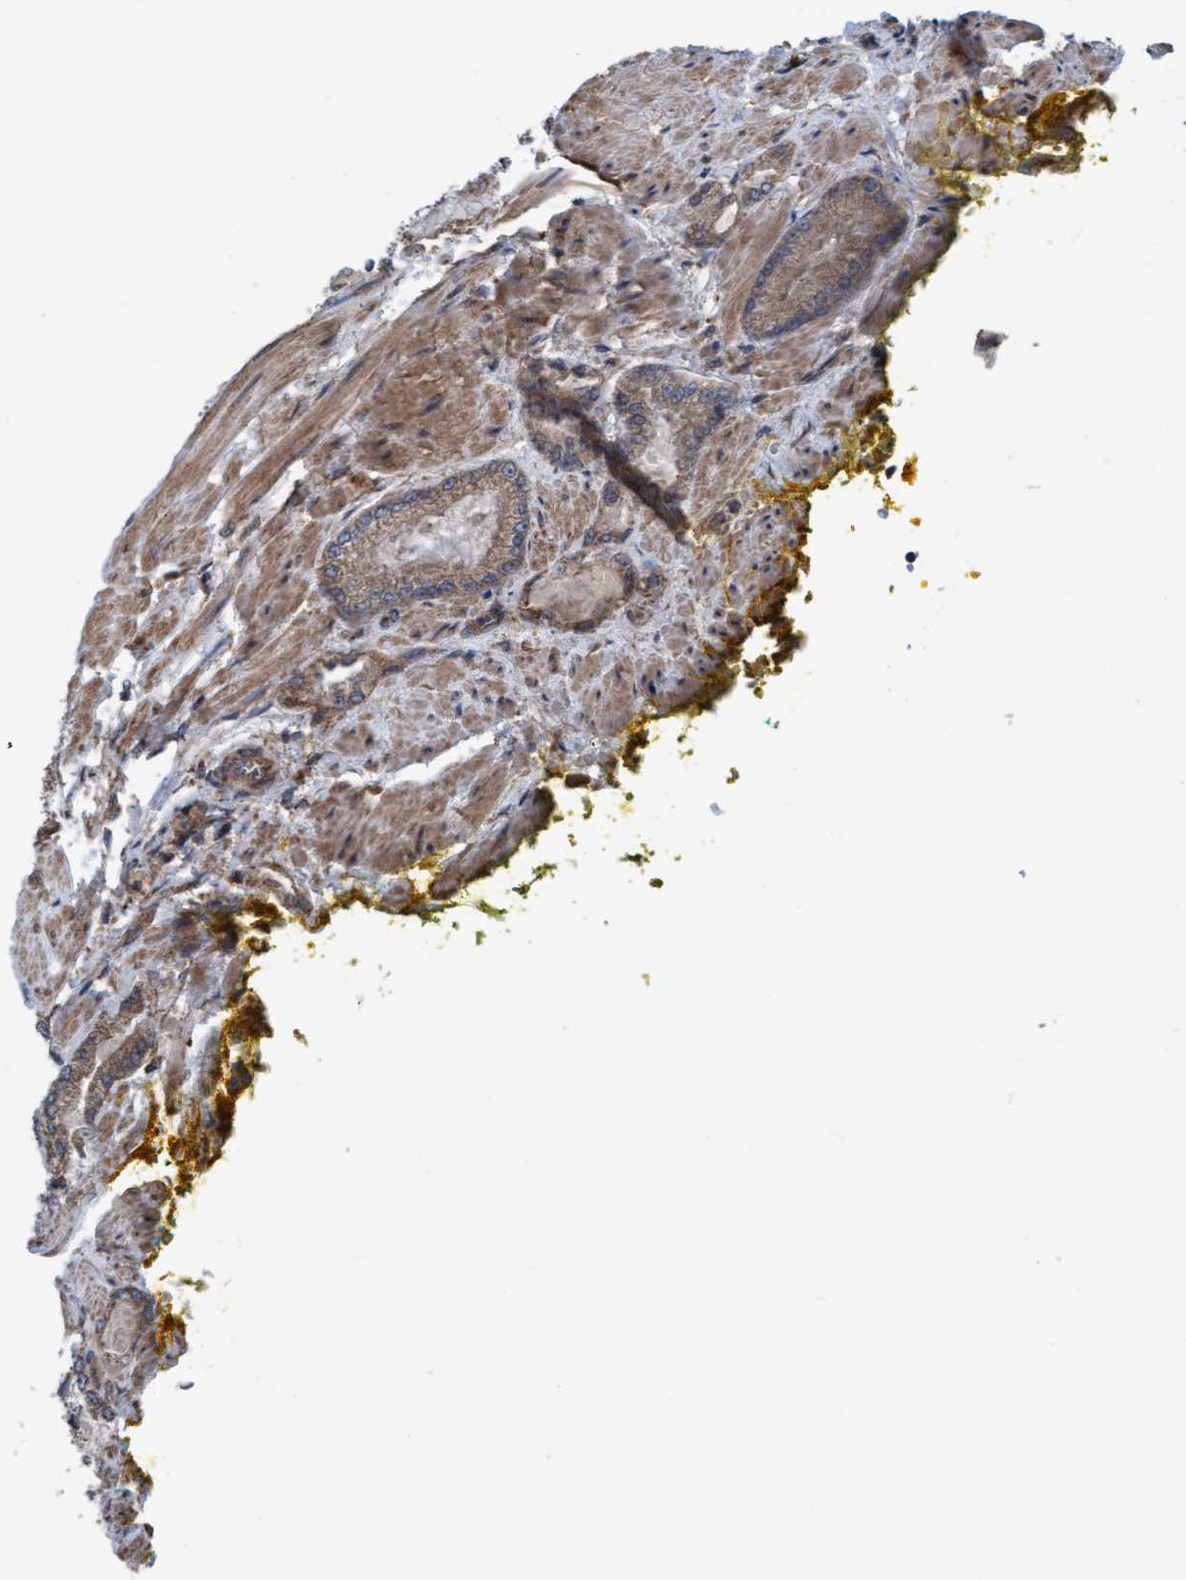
{"staining": {"intensity": "weak", "quantity": ">75%", "location": "cytoplasmic/membranous"}, "tissue": "prostate cancer", "cell_type": "Tumor cells", "image_type": "cancer", "snomed": [{"axis": "morphology", "description": "Adenocarcinoma, High grade"}, {"axis": "topography", "description": "Prostate"}], "caption": "Prostate high-grade adenocarcinoma was stained to show a protein in brown. There is low levels of weak cytoplasmic/membranous positivity in approximately >75% of tumor cells. The protein is stained brown, and the nuclei are stained in blue (DAB (3,3'-diaminobenzidine) IHC with brightfield microscopy, high magnification).", "gene": "RAP1GAP2", "patient": {"sex": "male", "age": 50}}